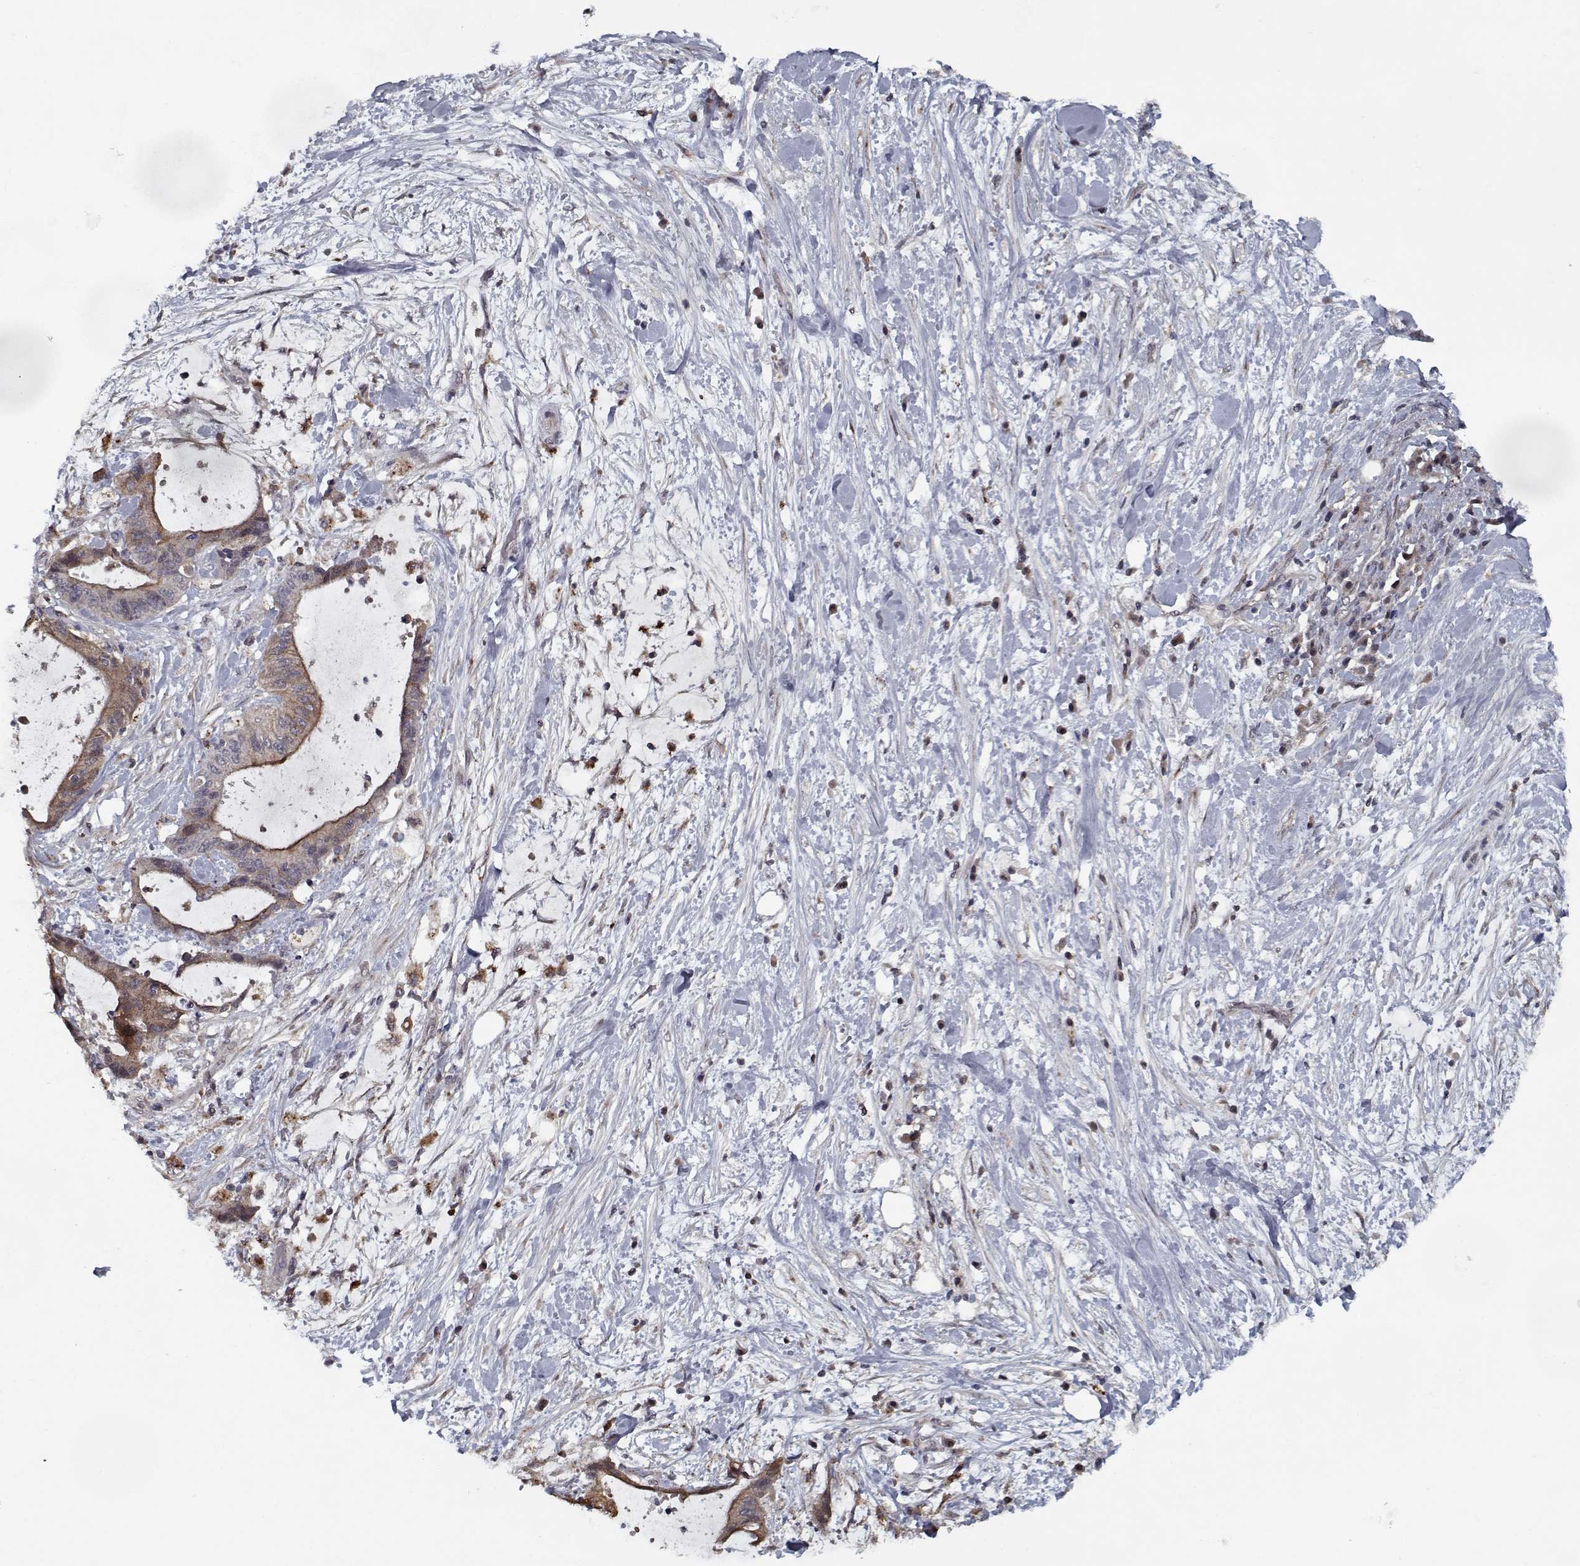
{"staining": {"intensity": "moderate", "quantity": ">75%", "location": "cytoplasmic/membranous"}, "tissue": "liver cancer", "cell_type": "Tumor cells", "image_type": "cancer", "snomed": [{"axis": "morphology", "description": "Cholangiocarcinoma"}, {"axis": "topography", "description": "Liver"}], "caption": "Tumor cells exhibit medium levels of moderate cytoplasmic/membranous staining in approximately >75% of cells in liver cancer. (IHC, brightfield microscopy, high magnification).", "gene": "NLK", "patient": {"sex": "female", "age": 73}}